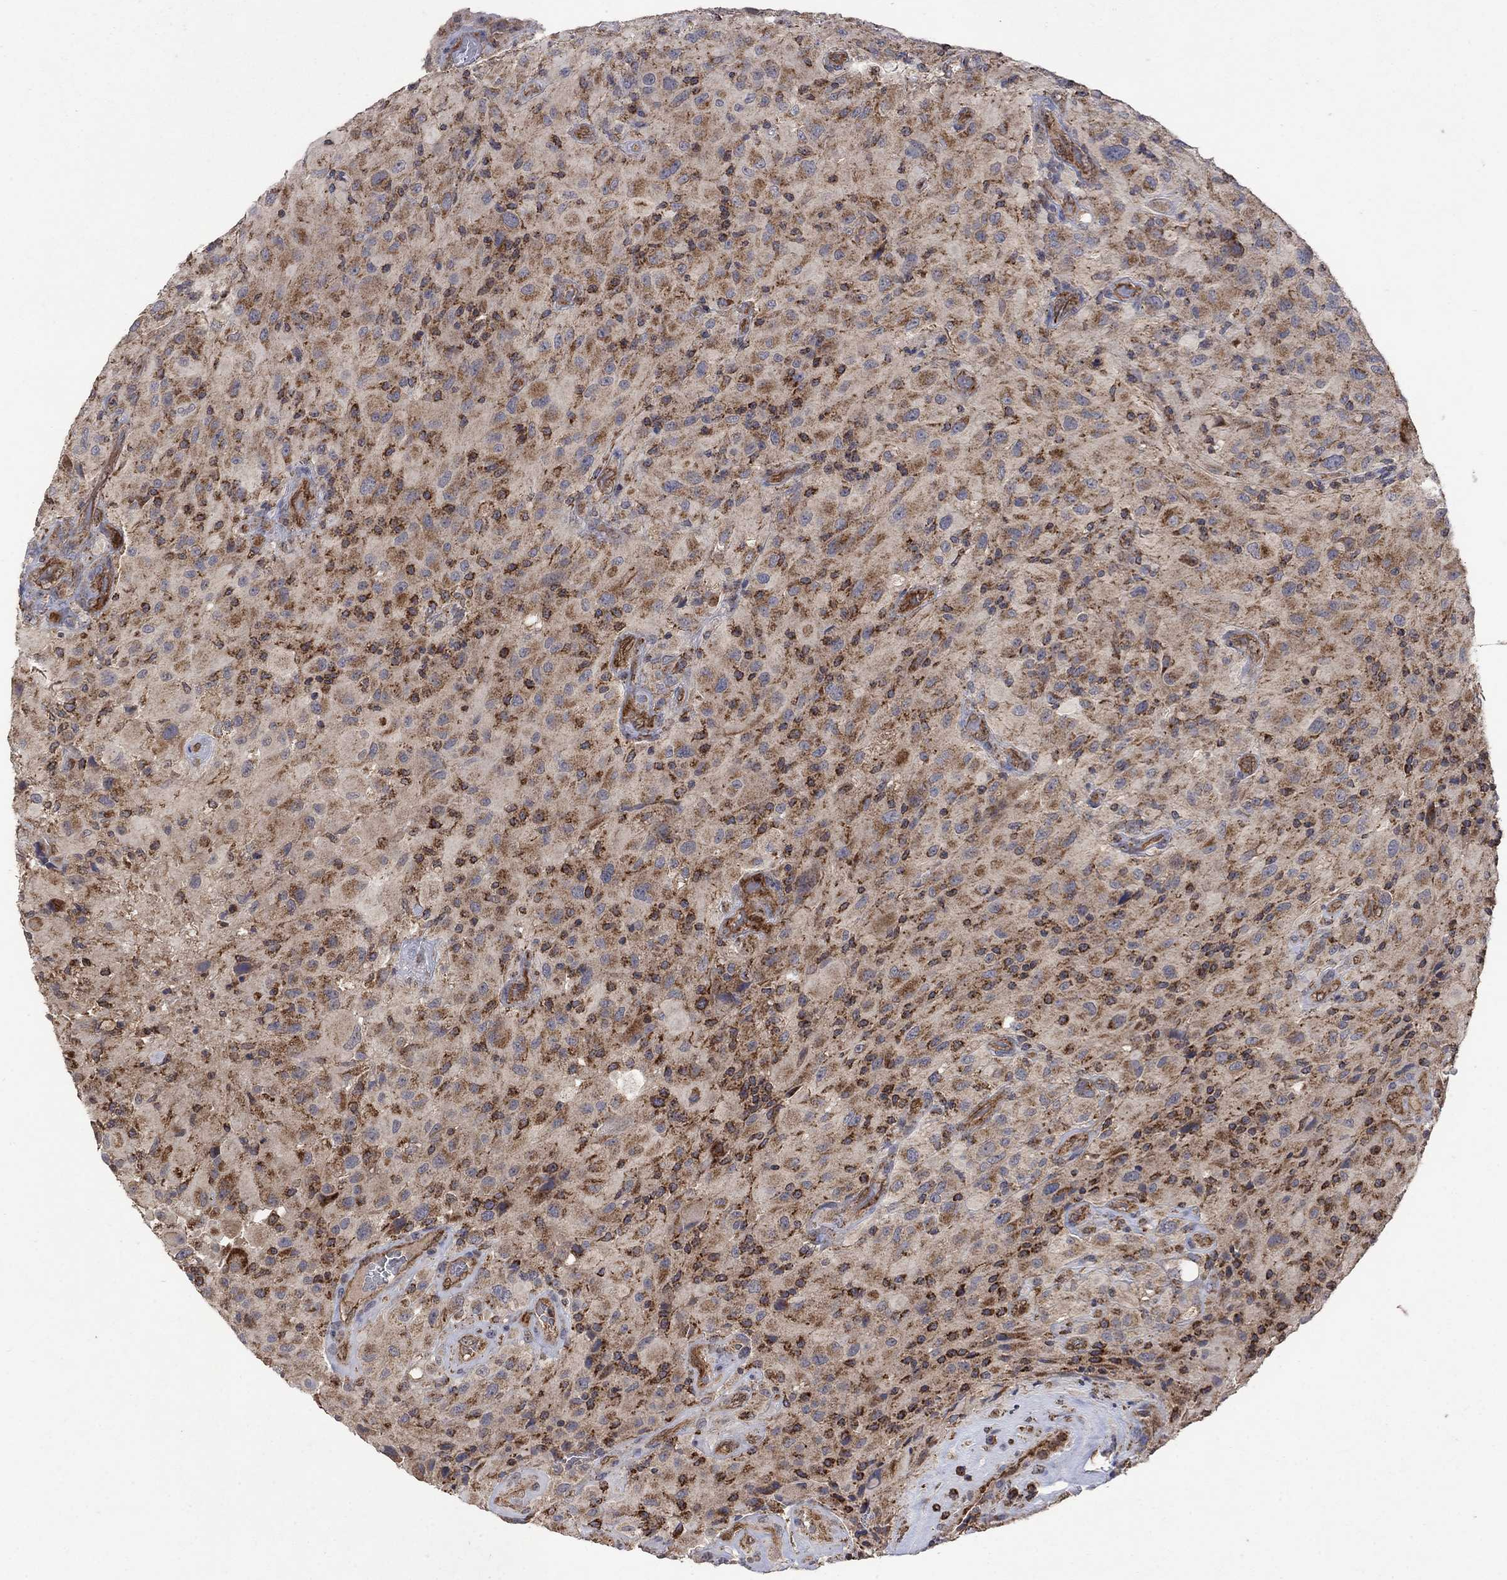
{"staining": {"intensity": "strong", "quantity": "25%-75%", "location": "cytoplasmic/membranous"}, "tissue": "glioma", "cell_type": "Tumor cells", "image_type": "cancer", "snomed": [{"axis": "morphology", "description": "Glioma, malignant, High grade"}, {"axis": "topography", "description": "Cerebral cortex"}], "caption": "Tumor cells demonstrate high levels of strong cytoplasmic/membranous staining in about 25%-75% of cells in glioma.", "gene": "DPH1", "patient": {"sex": "male", "age": 35}}